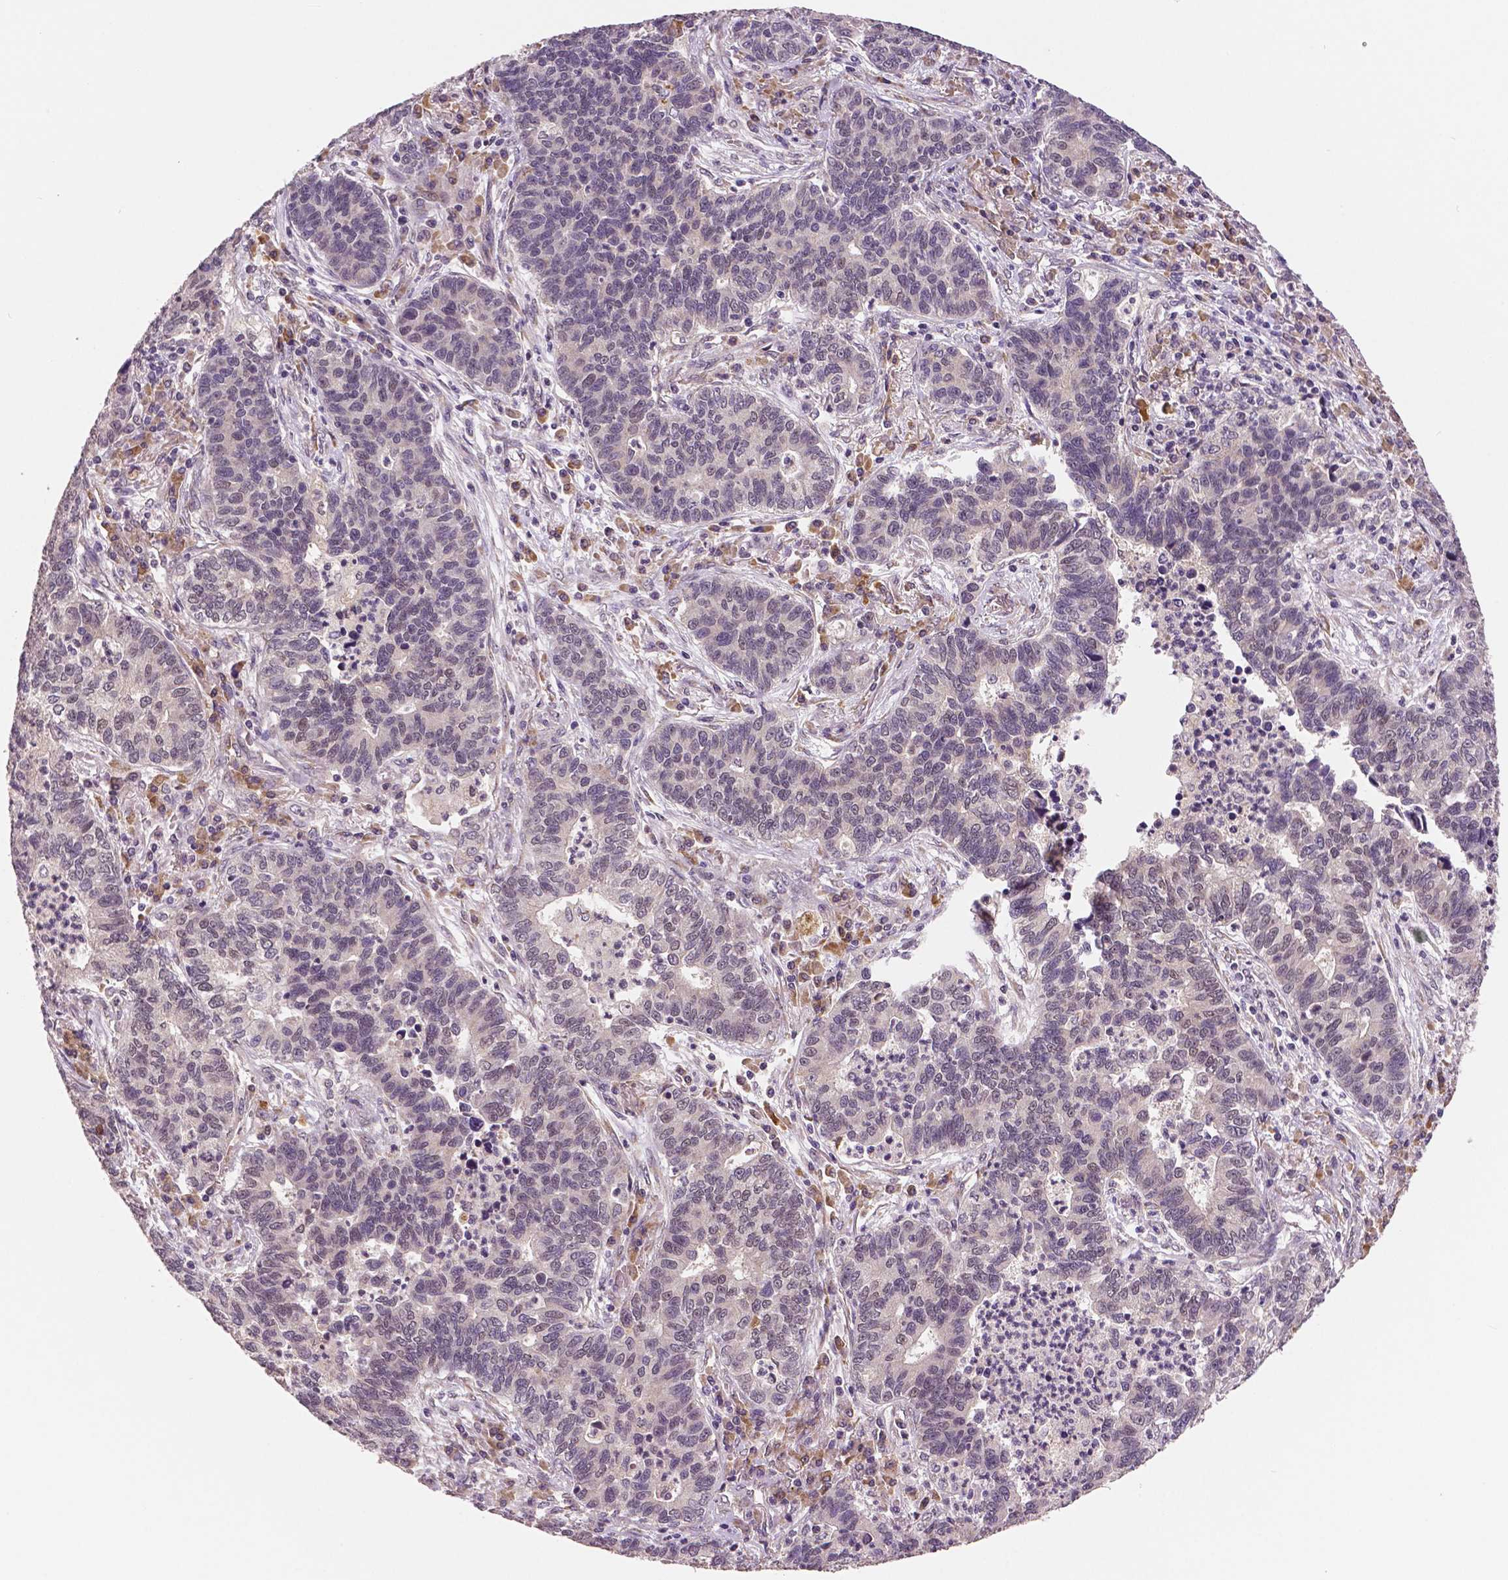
{"staining": {"intensity": "negative", "quantity": "none", "location": "none"}, "tissue": "lung cancer", "cell_type": "Tumor cells", "image_type": "cancer", "snomed": [{"axis": "morphology", "description": "Adenocarcinoma, NOS"}, {"axis": "topography", "description": "Lung"}], "caption": "Tumor cells are negative for brown protein staining in lung cancer.", "gene": "STAT3", "patient": {"sex": "female", "age": 57}}